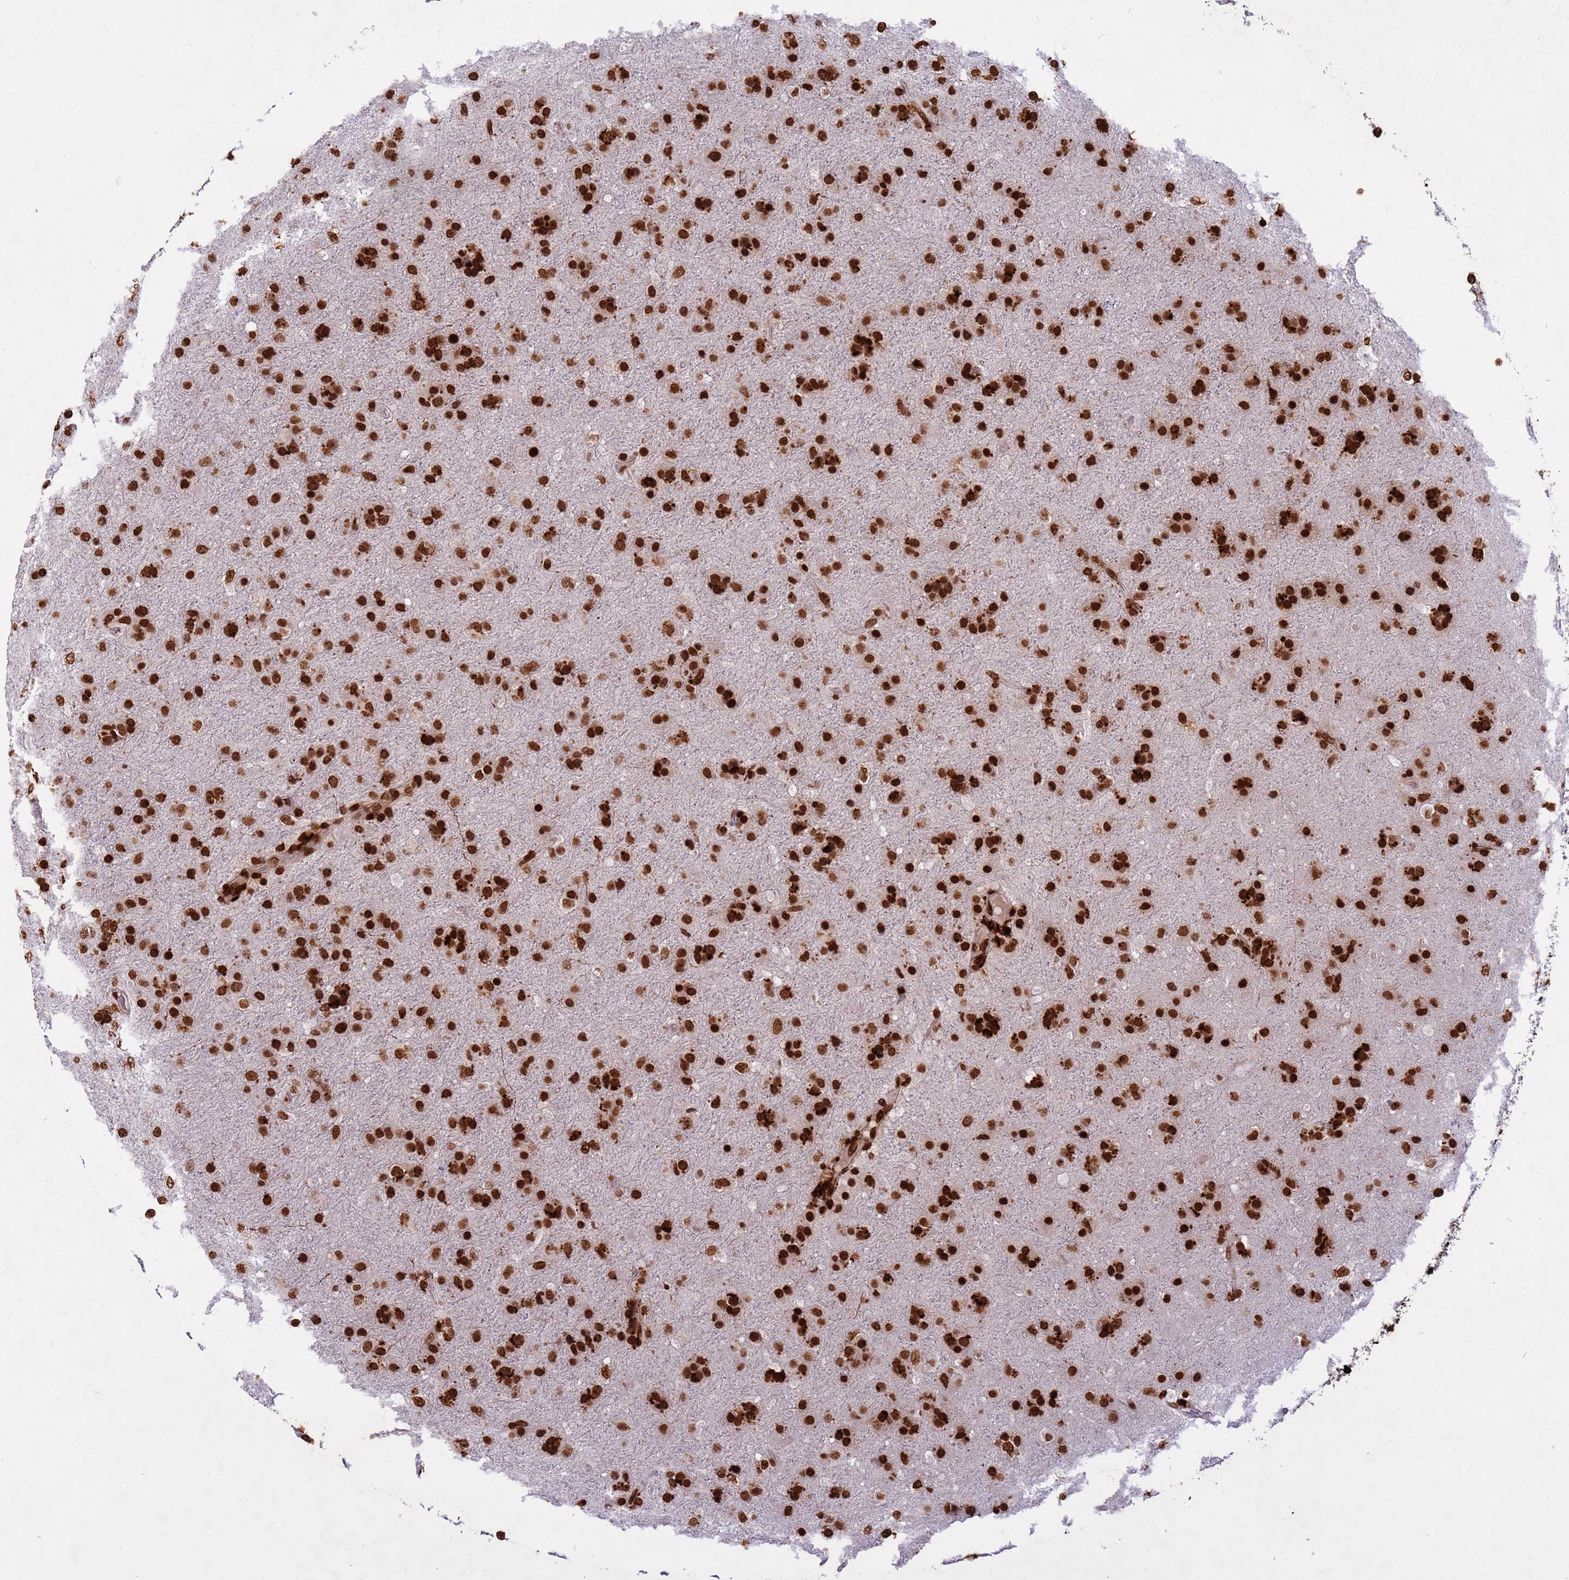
{"staining": {"intensity": "strong", "quantity": ">75%", "location": "nuclear"}, "tissue": "glioma", "cell_type": "Tumor cells", "image_type": "cancer", "snomed": [{"axis": "morphology", "description": "Glioma, malignant, Low grade"}, {"axis": "topography", "description": "Brain"}], "caption": "Immunohistochemistry of human malignant low-grade glioma reveals high levels of strong nuclear expression in approximately >75% of tumor cells.", "gene": "H3-3B", "patient": {"sex": "male", "age": 65}}